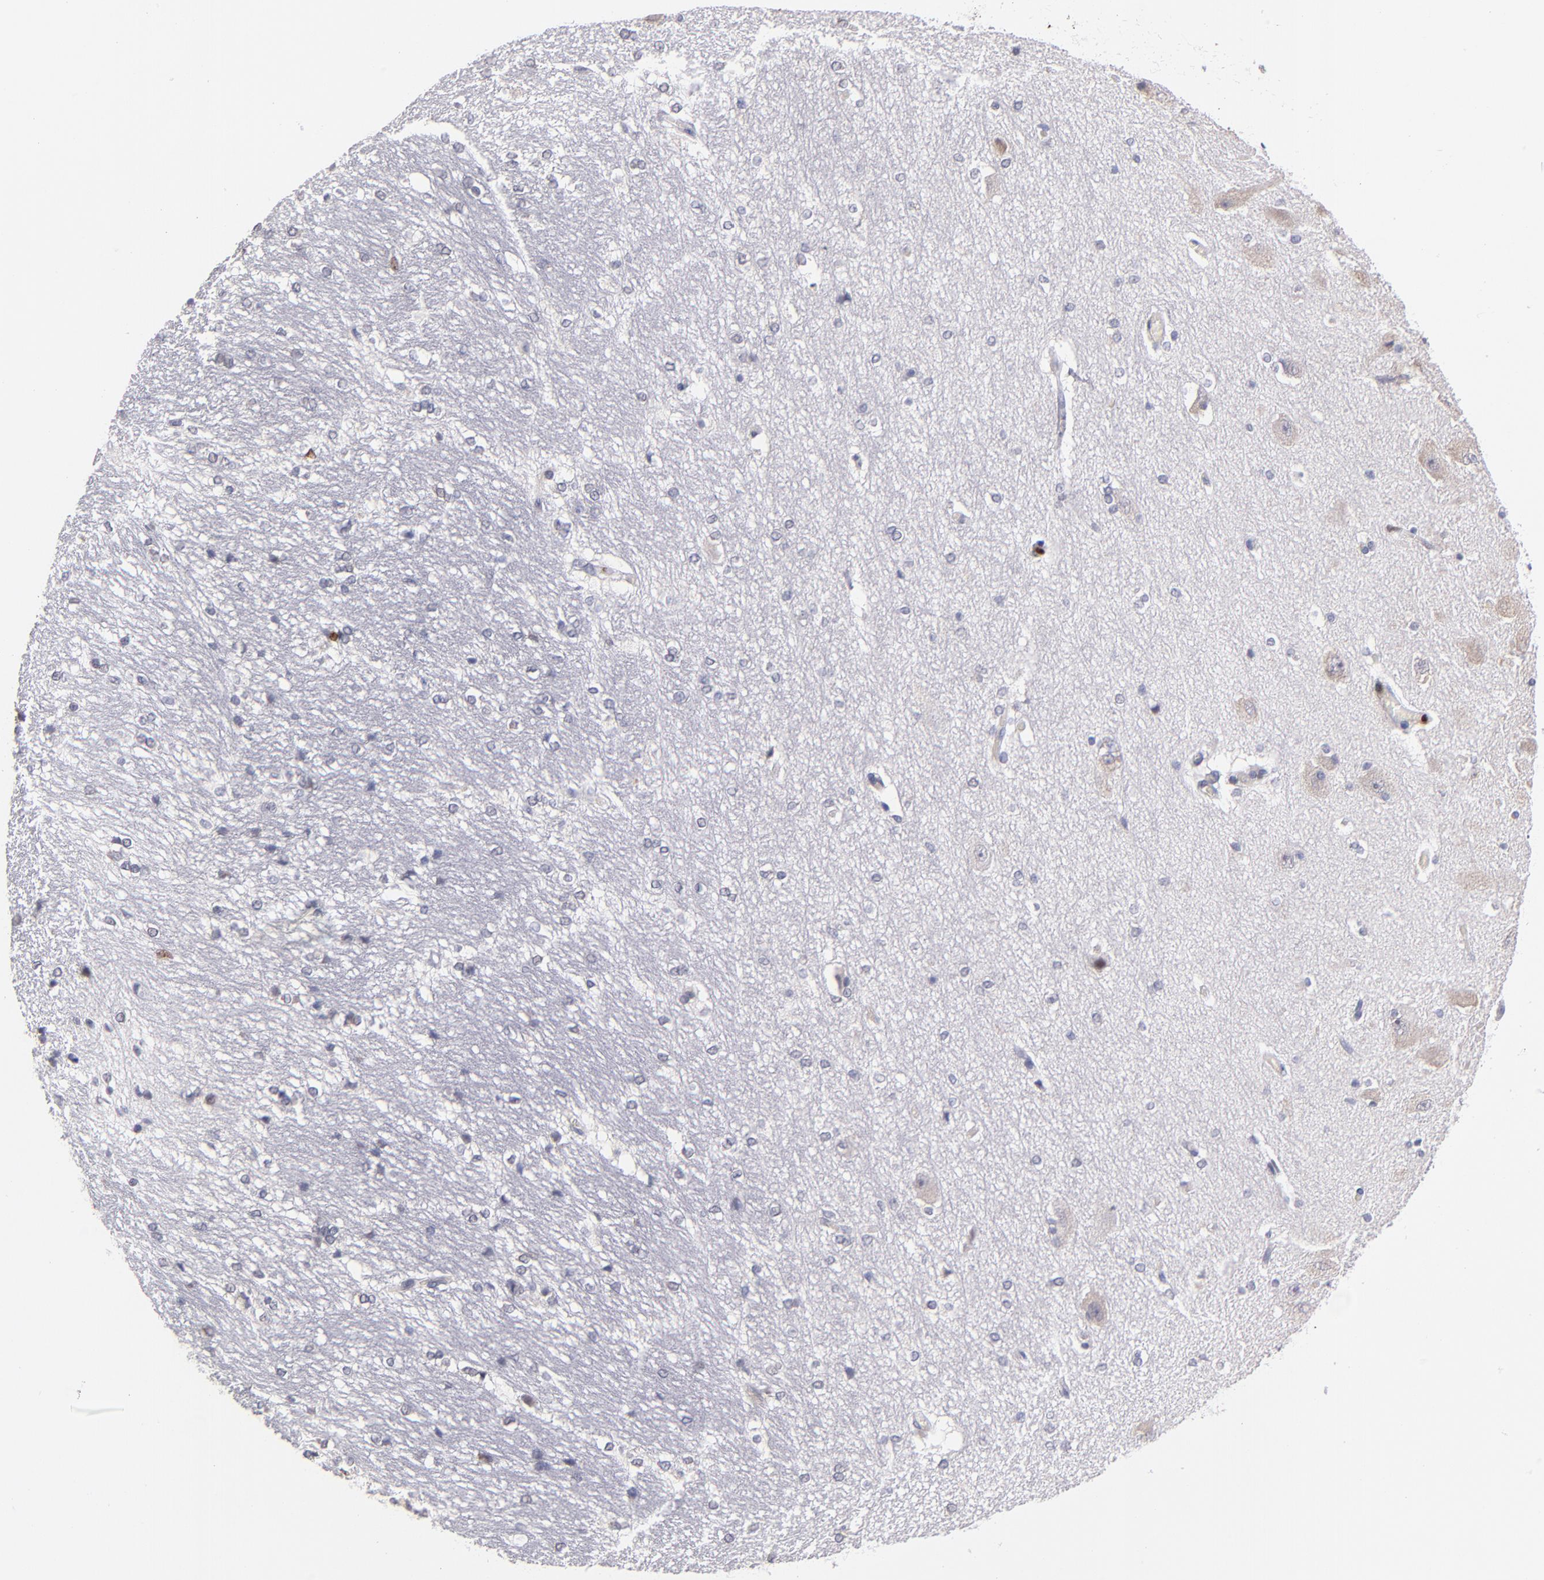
{"staining": {"intensity": "negative", "quantity": "none", "location": "none"}, "tissue": "hippocampus", "cell_type": "Glial cells", "image_type": "normal", "snomed": [{"axis": "morphology", "description": "Normal tissue, NOS"}, {"axis": "topography", "description": "Hippocampus"}], "caption": "Immunohistochemical staining of benign hippocampus displays no significant staining in glial cells. (DAB immunohistochemistry, high magnification).", "gene": "CDKL5", "patient": {"sex": "female", "age": 19}}